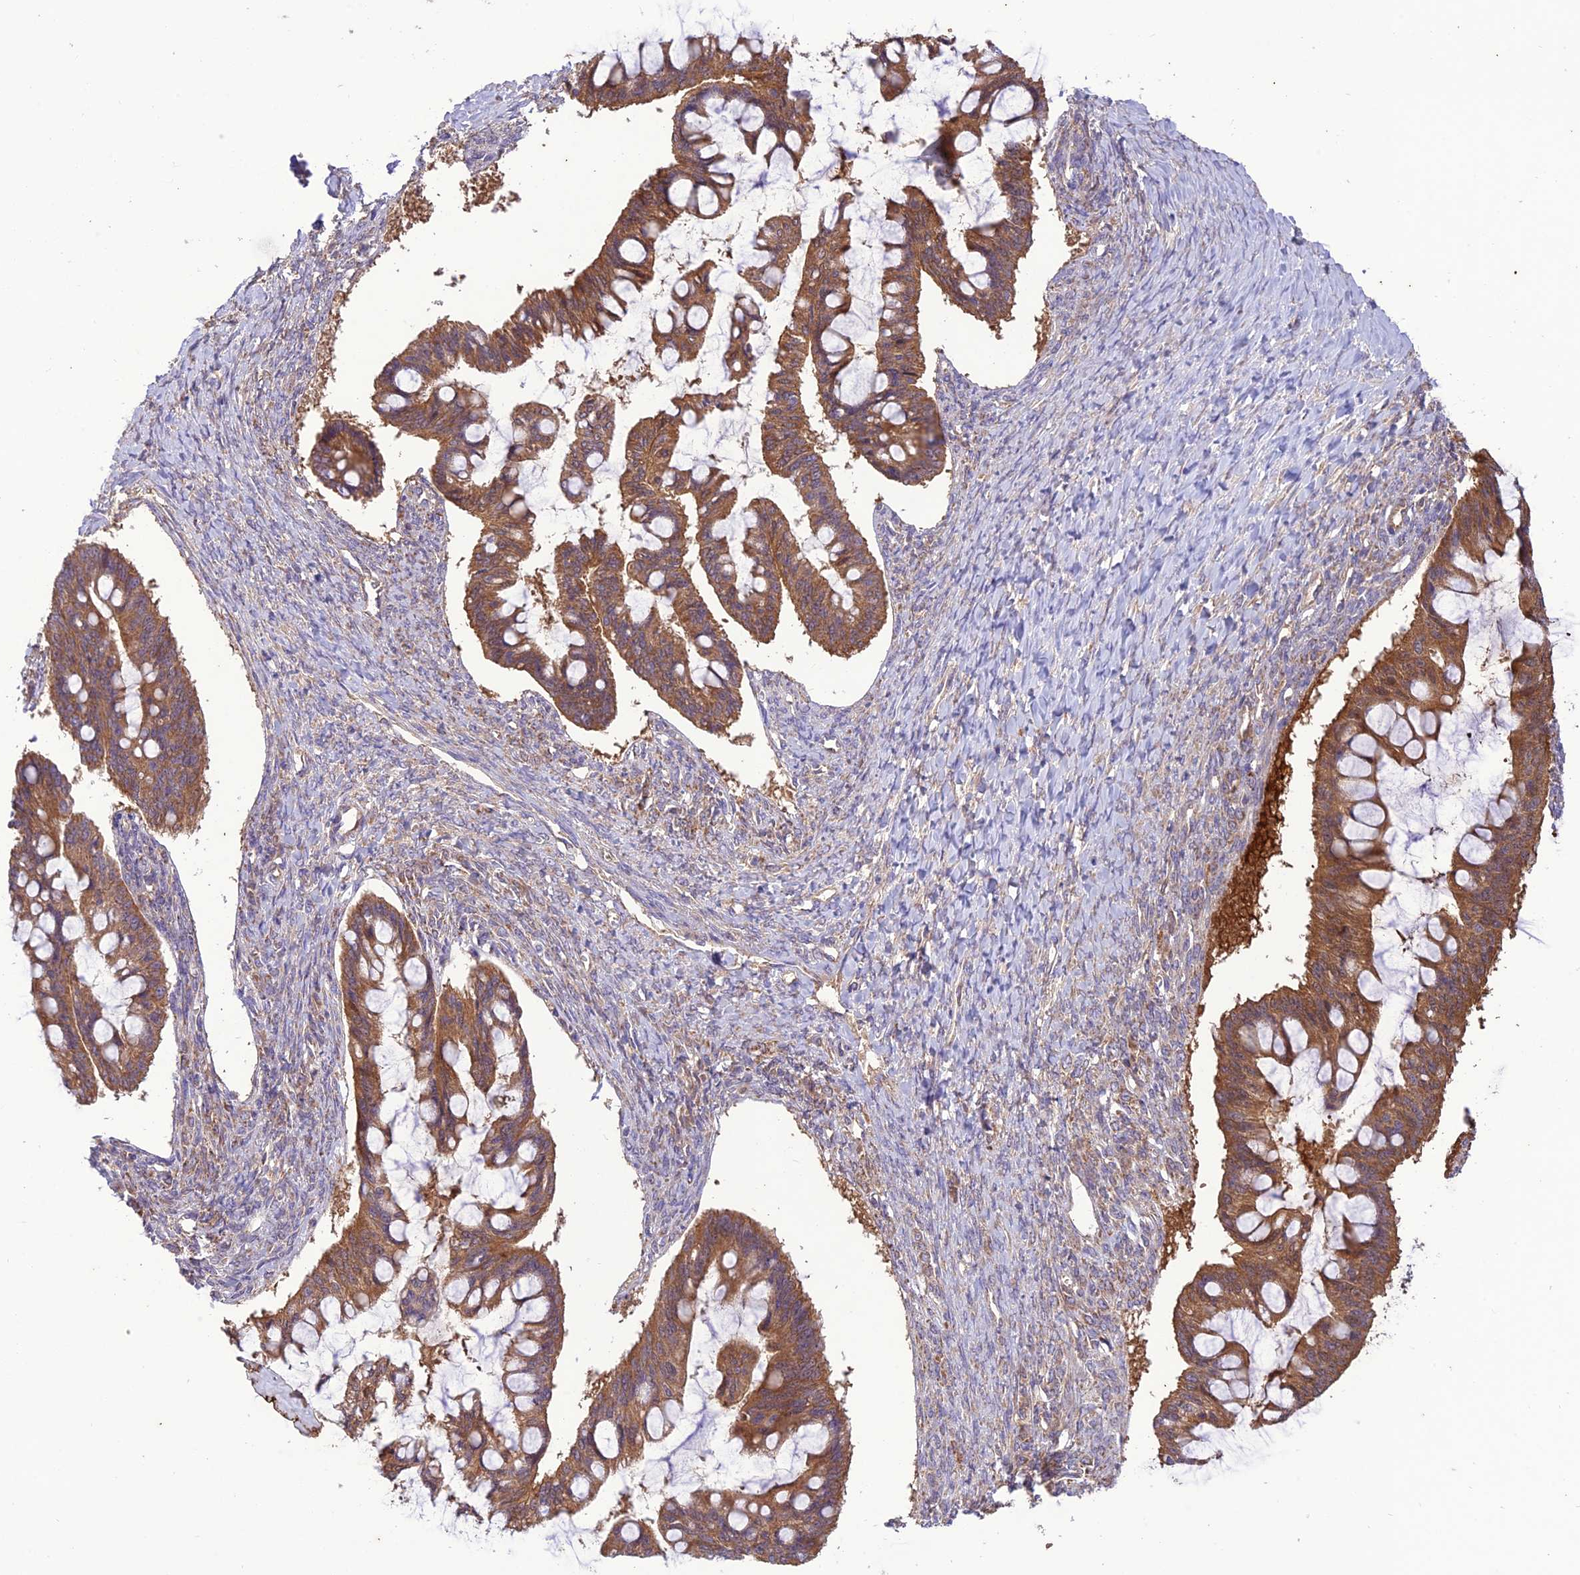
{"staining": {"intensity": "moderate", "quantity": ">75%", "location": "cytoplasmic/membranous"}, "tissue": "ovarian cancer", "cell_type": "Tumor cells", "image_type": "cancer", "snomed": [{"axis": "morphology", "description": "Cystadenocarcinoma, mucinous, NOS"}, {"axis": "topography", "description": "Ovary"}], "caption": "Tumor cells show moderate cytoplasmic/membranous staining in about >75% of cells in ovarian mucinous cystadenocarcinoma. The staining was performed using DAB (3,3'-diaminobenzidine), with brown indicating positive protein expression. Nuclei are stained blue with hematoxylin.", "gene": "NDUFAF1", "patient": {"sex": "female", "age": 73}}